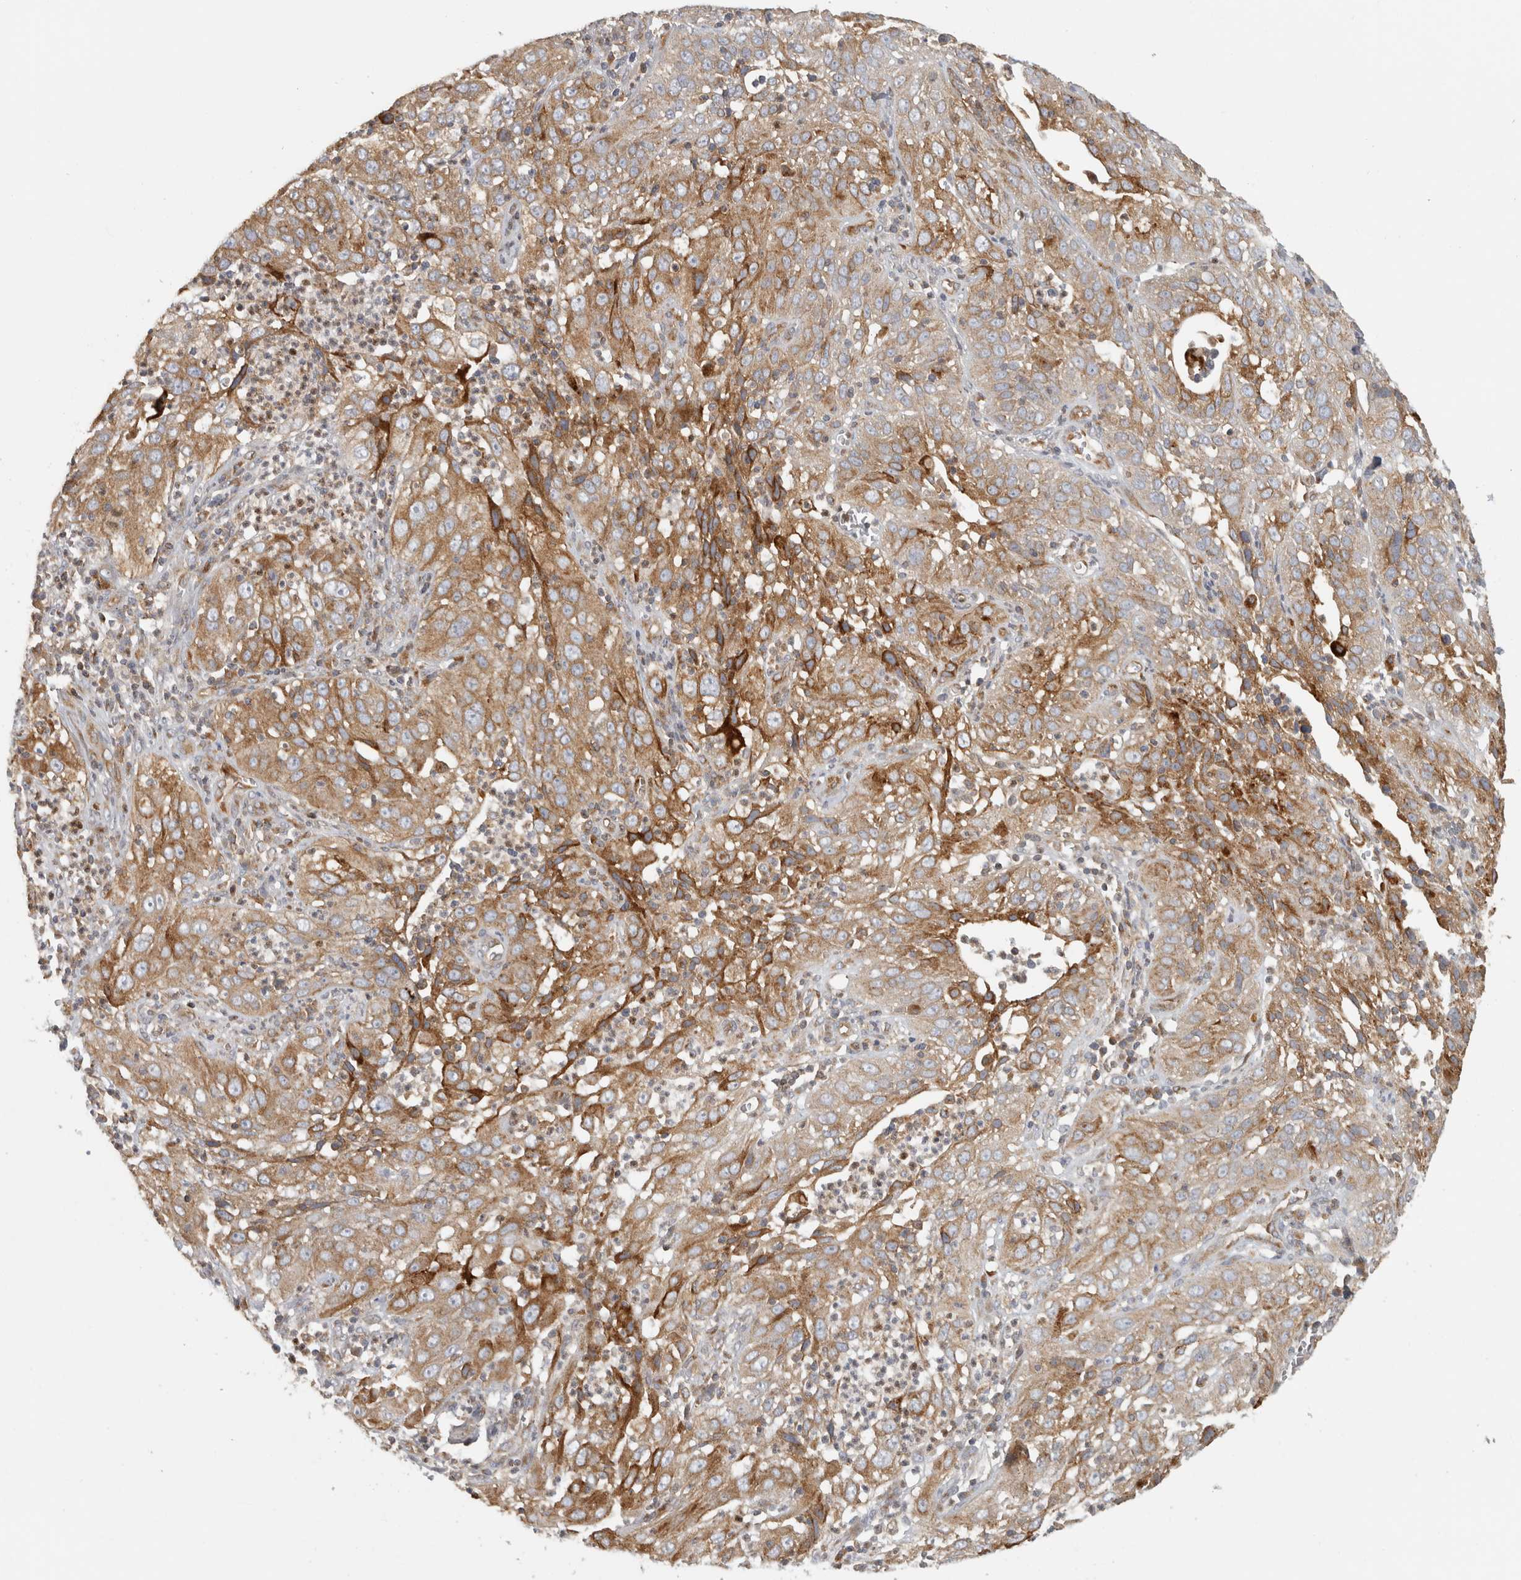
{"staining": {"intensity": "moderate", "quantity": ">75%", "location": "cytoplasmic/membranous"}, "tissue": "cervical cancer", "cell_type": "Tumor cells", "image_type": "cancer", "snomed": [{"axis": "morphology", "description": "Squamous cell carcinoma, NOS"}, {"axis": "topography", "description": "Cervix"}], "caption": "The immunohistochemical stain labels moderate cytoplasmic/membranous staining in tumor cells of squamous cell carcinoma (cervical) tissue.", "gene": "HLA-E", "patient": {"sex": "female", "age": 32}}